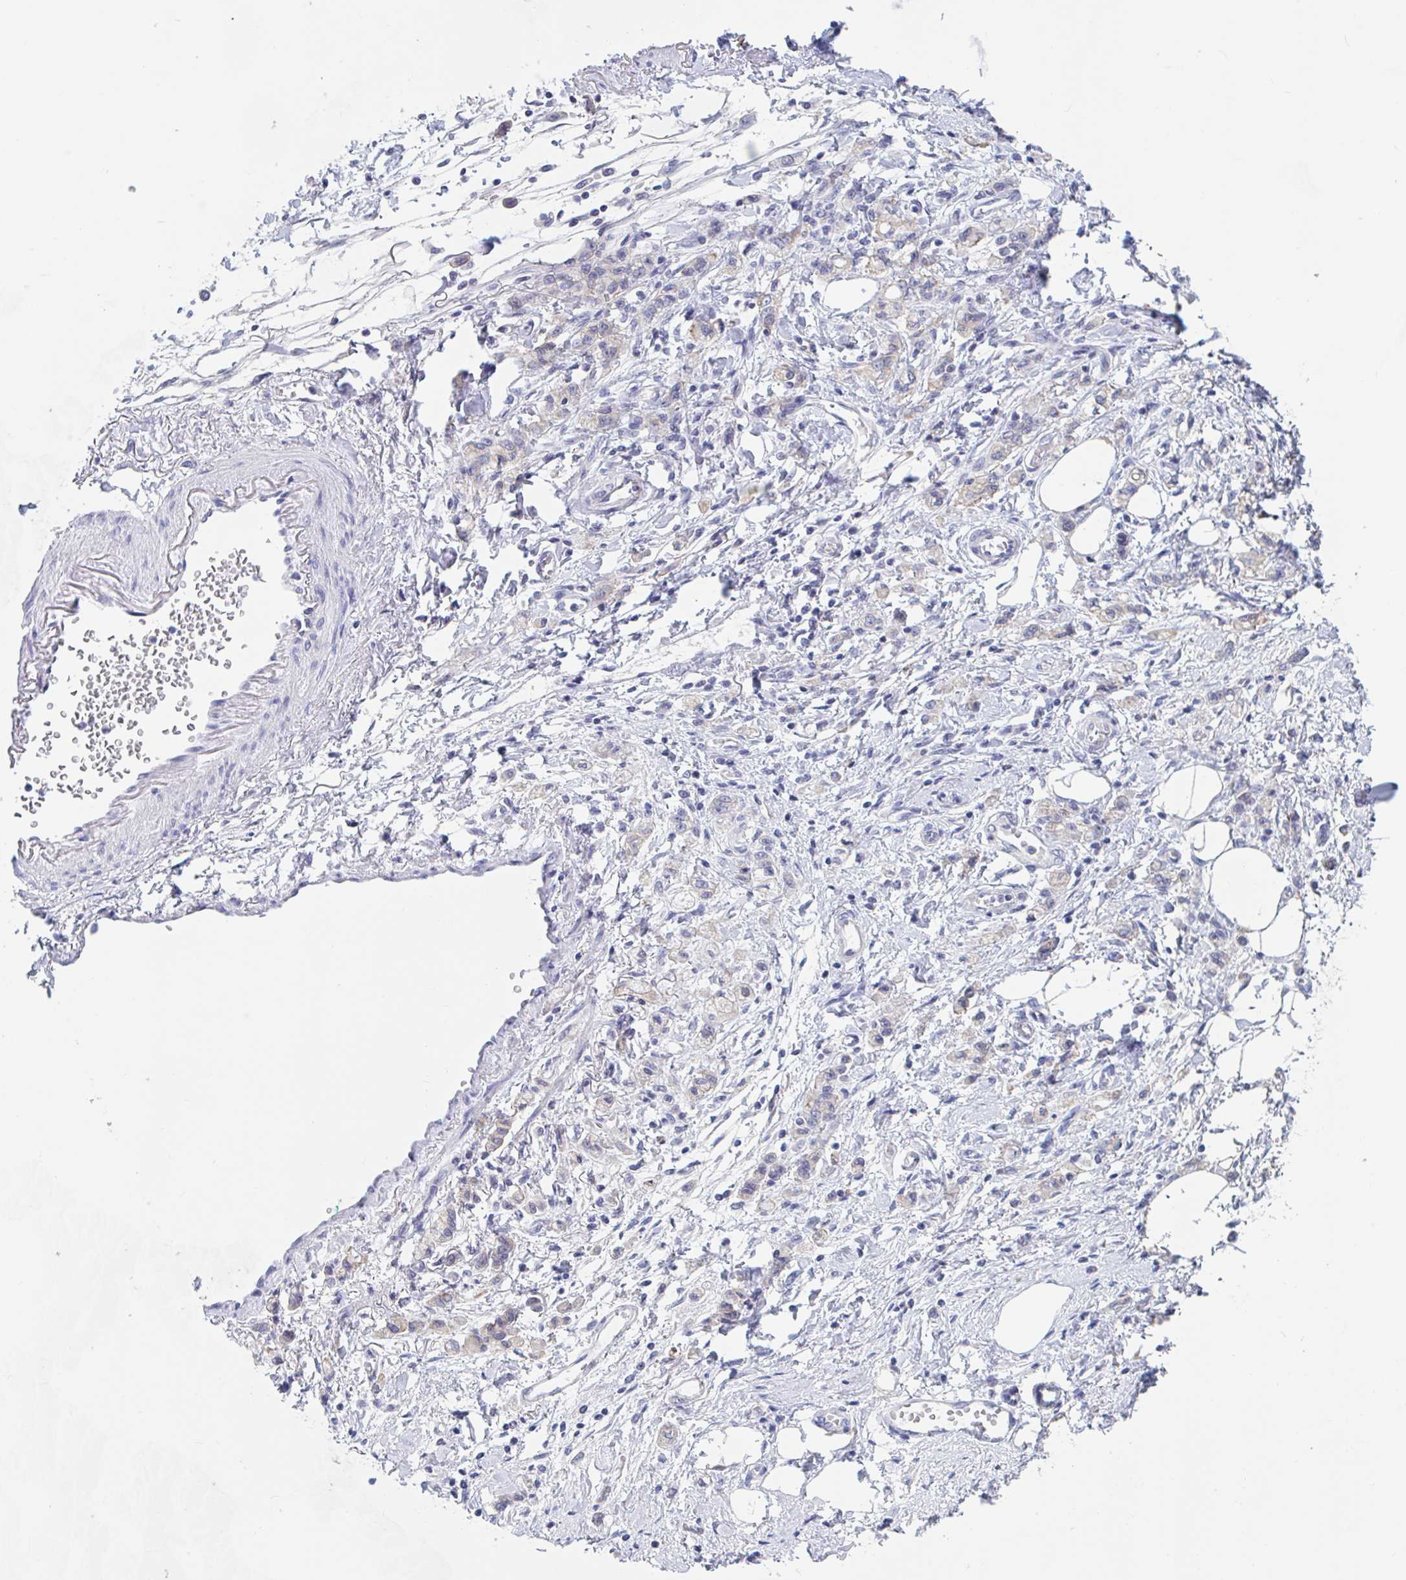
{"staining": {"intensity": "negative", "quantity": "none", "location": "none"}, "tissue": "stomach cancer", "cell_type": "Tumor cells", "image_type": "cancer", "snomed": [{"axis": "morphology", "description": "Adenocarcinoma, NOS"}, {"axis": "topography", "description": "Stomach"}], "caption": "A histopathology image of stomach cancer (adenocarcinoma) stained for a protein demonstrates no brown staining in tumor cells. (DAB (3,3'-diaminobenzidine) immunohistochemistry (IHC), high magnification).", "gene": "UNKL", "patient": {"sex": "male", "age": 77}}